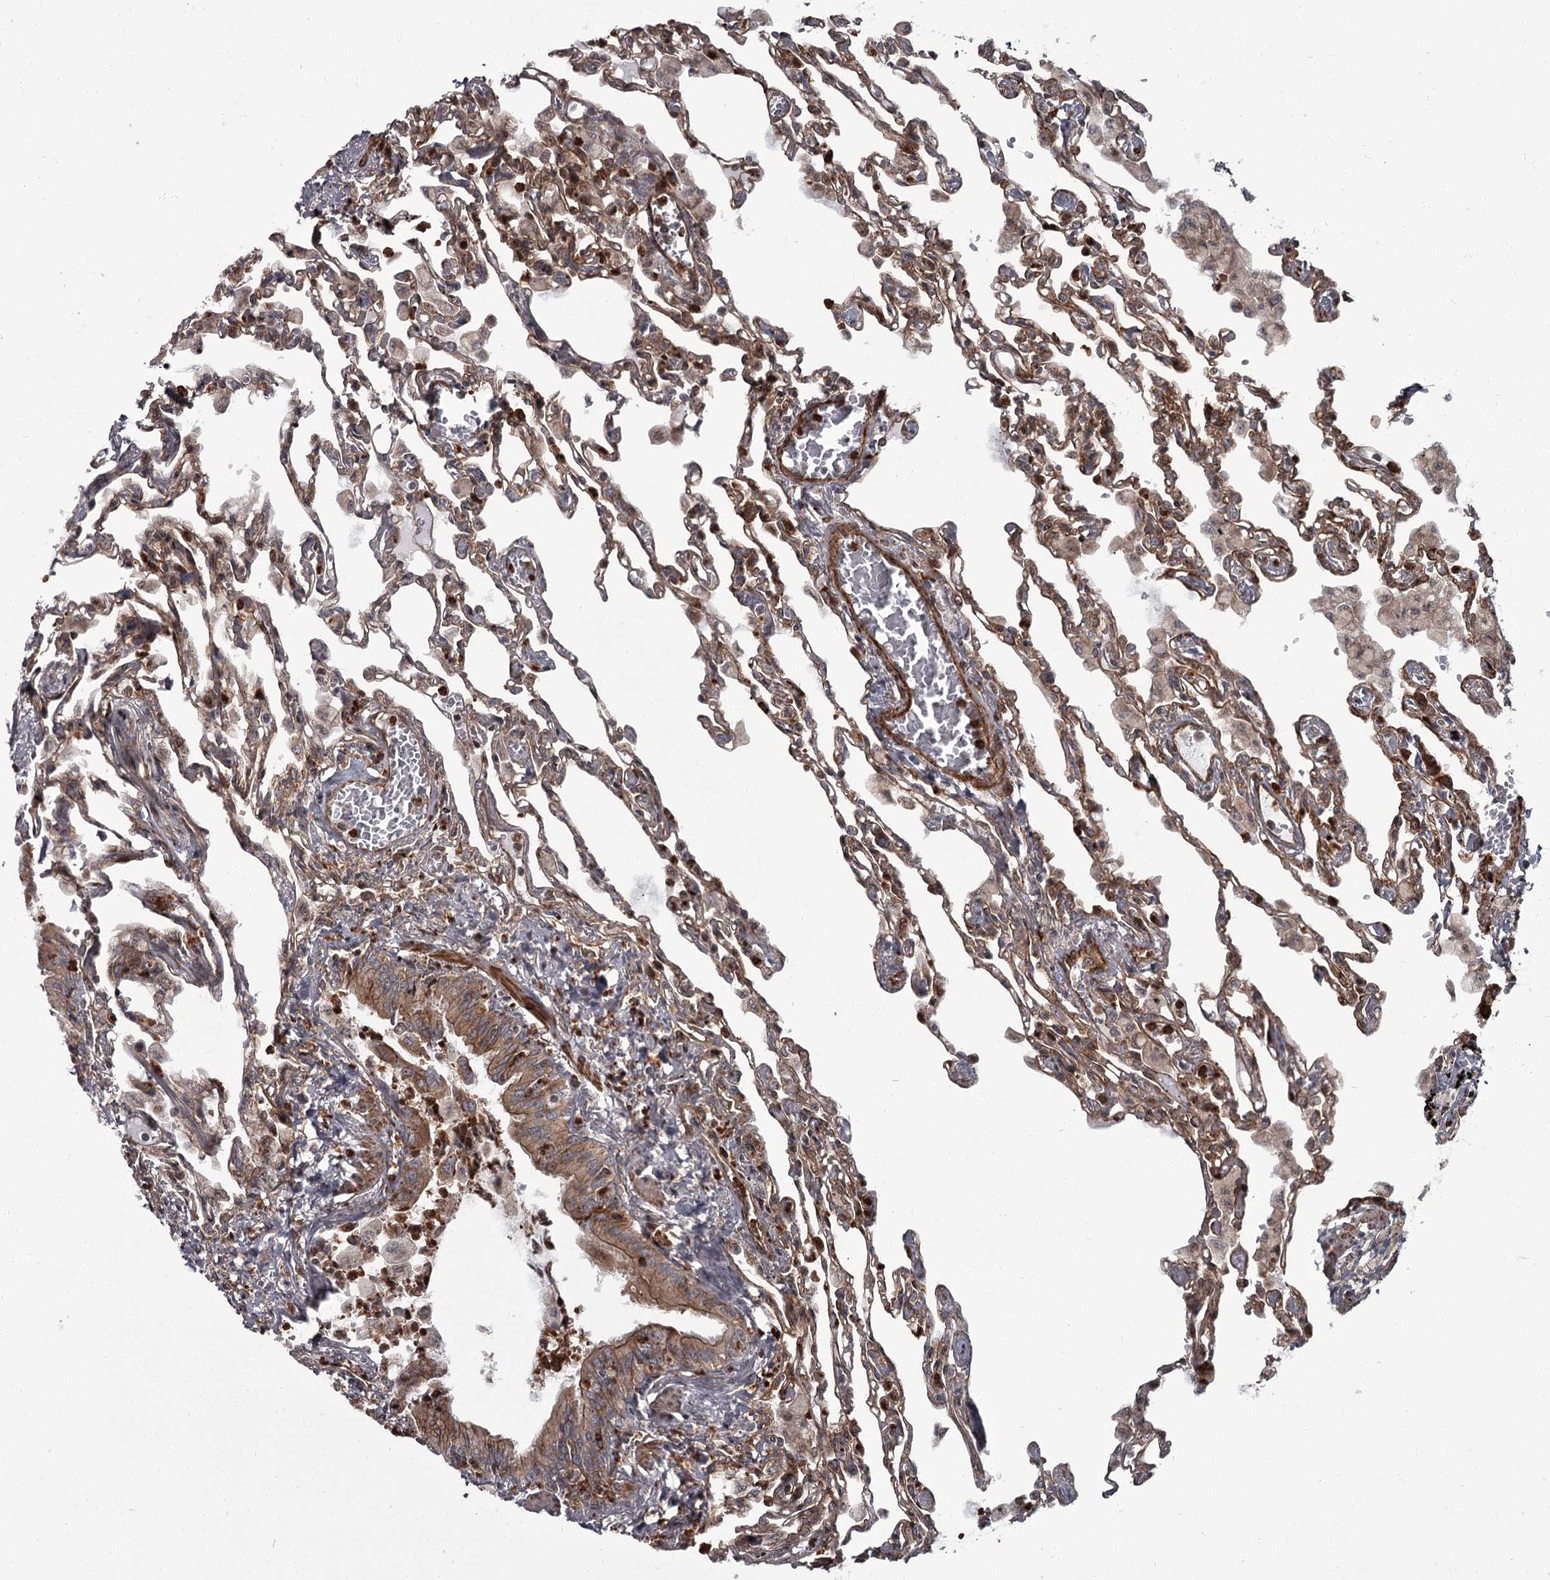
{"staining": {"intensity": "weak", "quantity": "25%-75%", "location": "cytoplasmic/membranous"}, "tissue": "lung", "cell_type": "Alveolar cells", "image_type": "normal", "snomed": [{"axis": "morphology", "description": "Normal tissue, NOS"}, {"axis": "topography", "description": "Bronchus"}, {"axis": "topography", "description": "Lung"}], "caption": "The micrograph reveals immunohistochemical staining of unremarkable lung. There is weak cytoplasmic/membranous expression is present in about 25%-75% of alveolar cells. (brown staining indicates protein expression, while blue staining denotes nuclei).", "gene": "THAP9", "patient": {"sex": "female", "age": 49}}